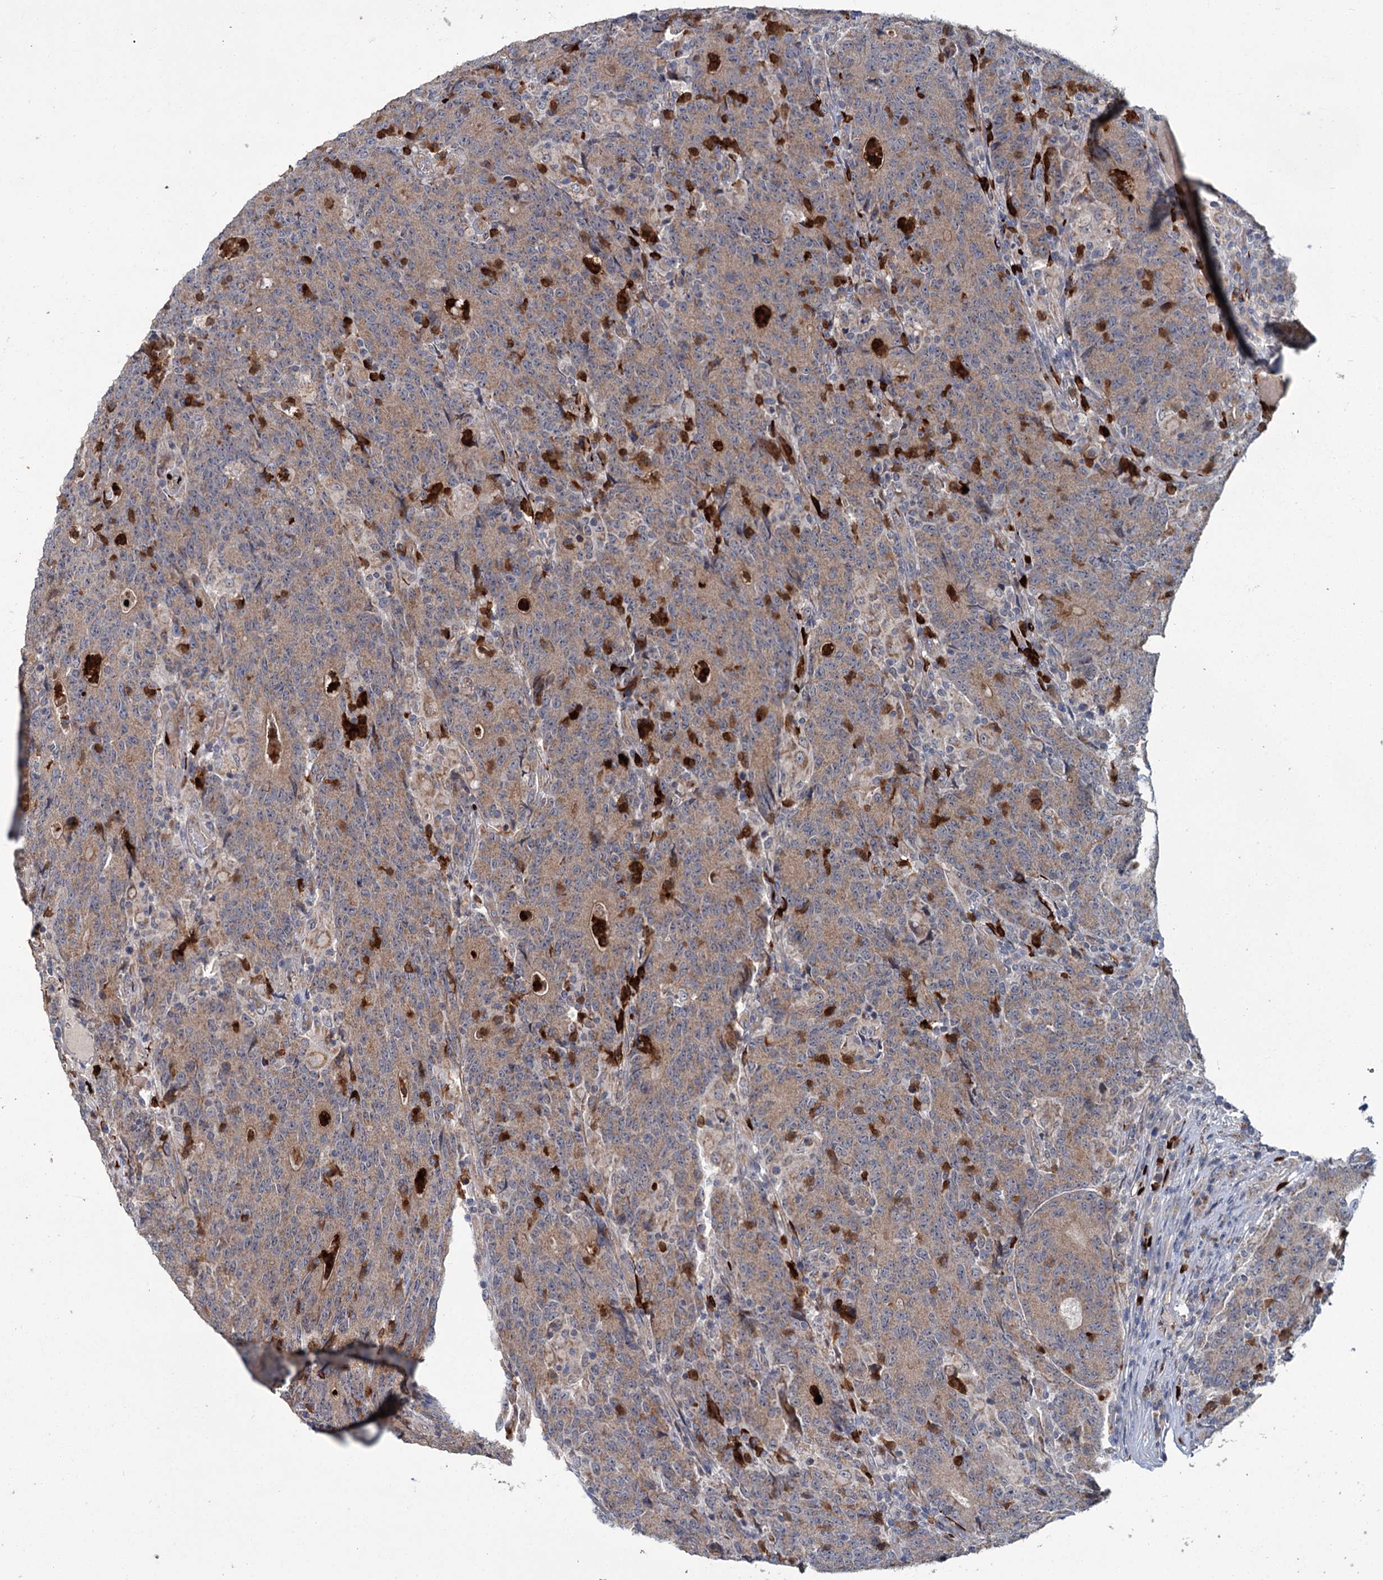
{"staining": {"intensity": "moderate", "quantity": ">75%", "location": "cytoplasmic/membranous"}, "tissue": "colorectal cancer", "cell_type": "Tumor cells", "image_type": "cancer", "snomed": [{"axis": "morphology", "description": "Adenocarcinoma, NOS"}, {"axis": "topography", "description": "Colon"}], "caption": "Approximately >75% of tumor cells in colorectal adenocarcinoma reveal moderate cytoplasmic/membranous protein expression as visualized by brown immunohistochemical staining.", "gene": "DYNC2H1", "patient": {"sex": "female", "age": 75}}